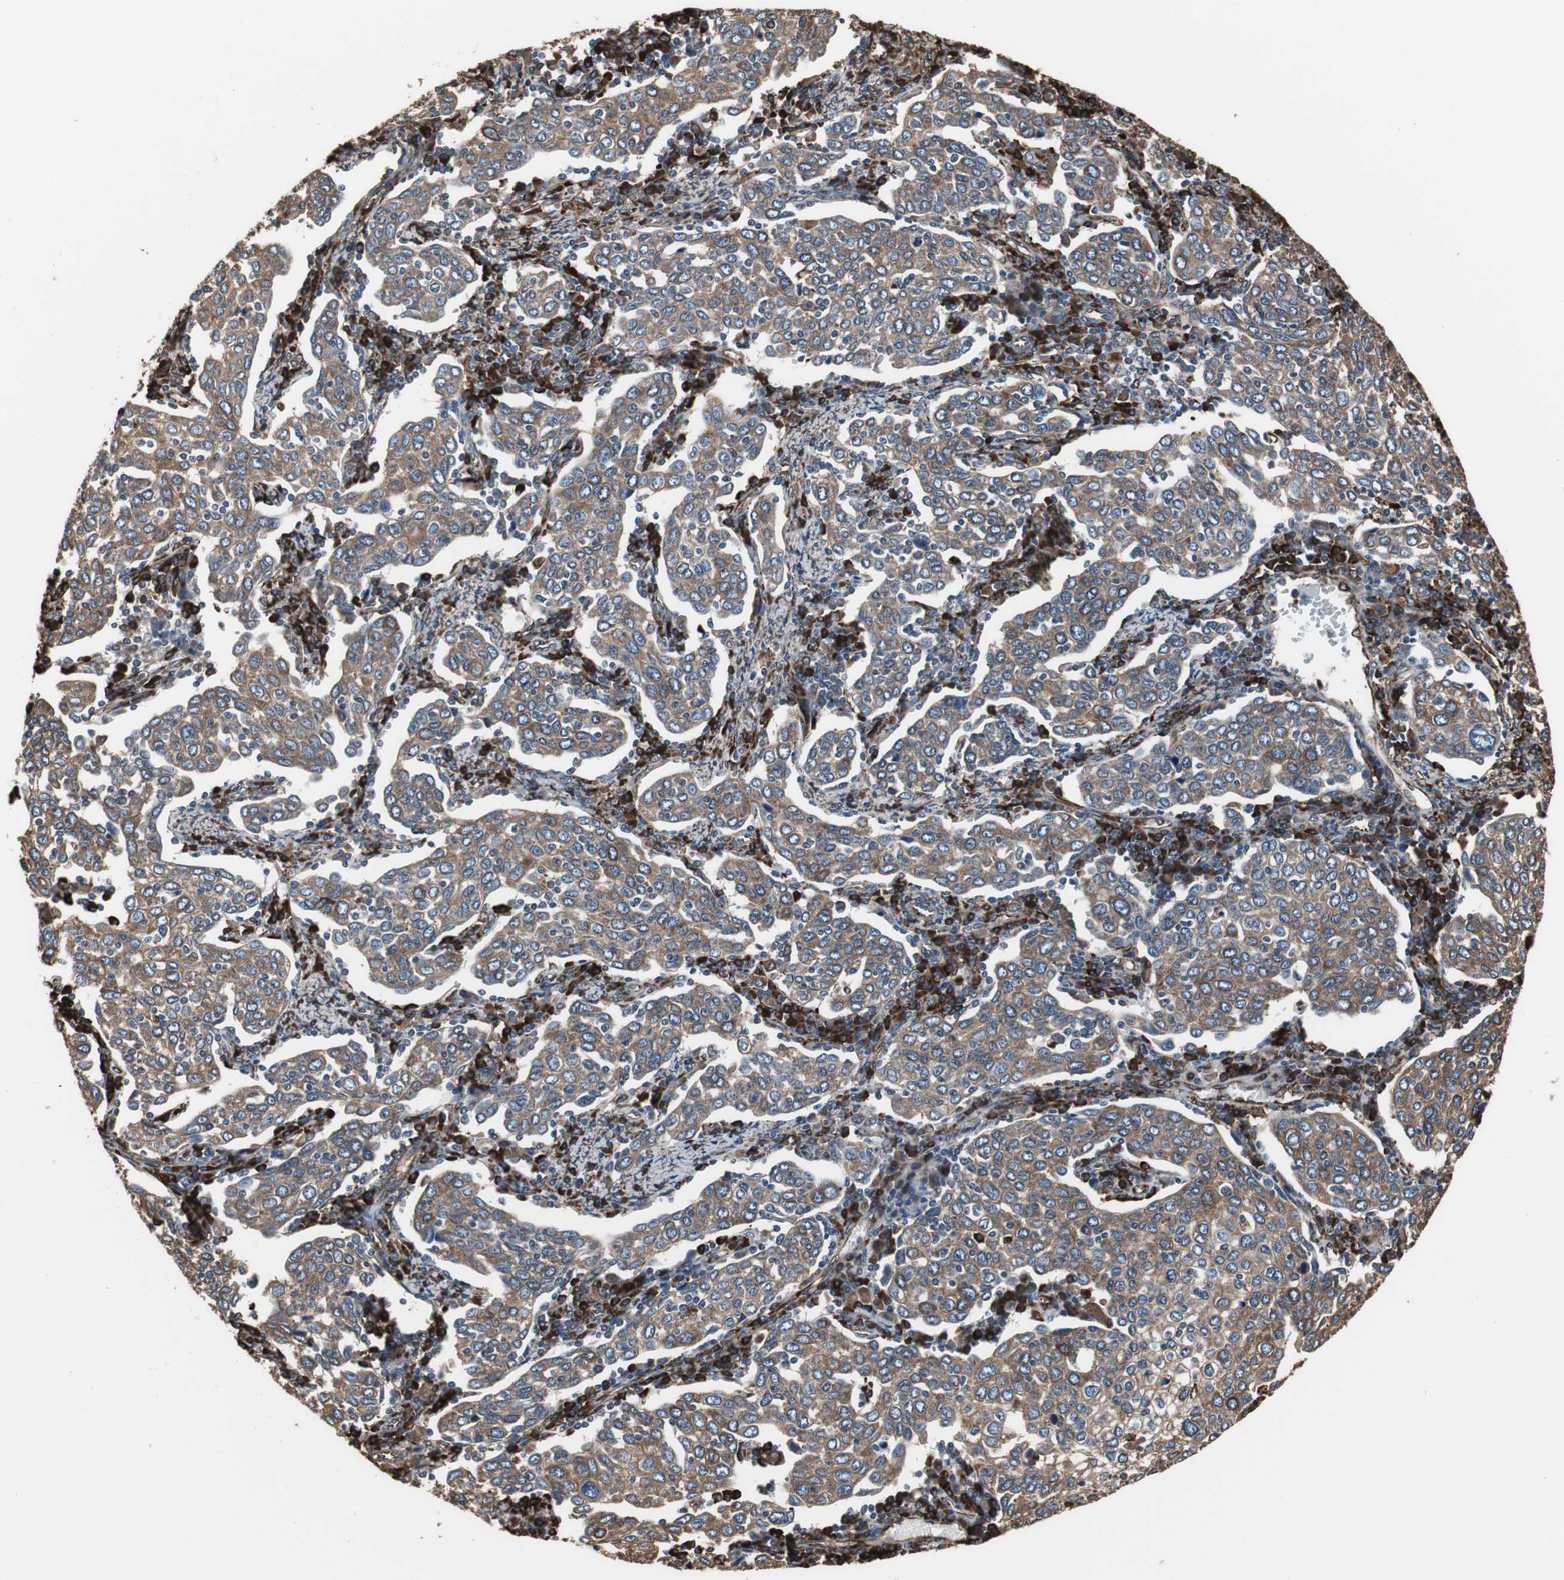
{"staining": {"intensity": "moderate", "quantity": ">75%", "location": "cytoplasmic/membranous"}, "tissue": "cervical cancer", "cell_type": "Tumor cells", "image_type": "cancer", "snomed": [{"axis": "morphology", "description": "Squamous cell carcinoma, NOS"}, {"axis": "topography", "description": "Cervix"}], "caption": "There is medium levels of moderate cytoplasmic/membranous expression in tumor cells of cervical cancer (squamous cell carcinoma), as demonstrated by immunohistochemical staining (brown color).", "gene": "CALU", "patient": {"sex": "female", "age": 40}}